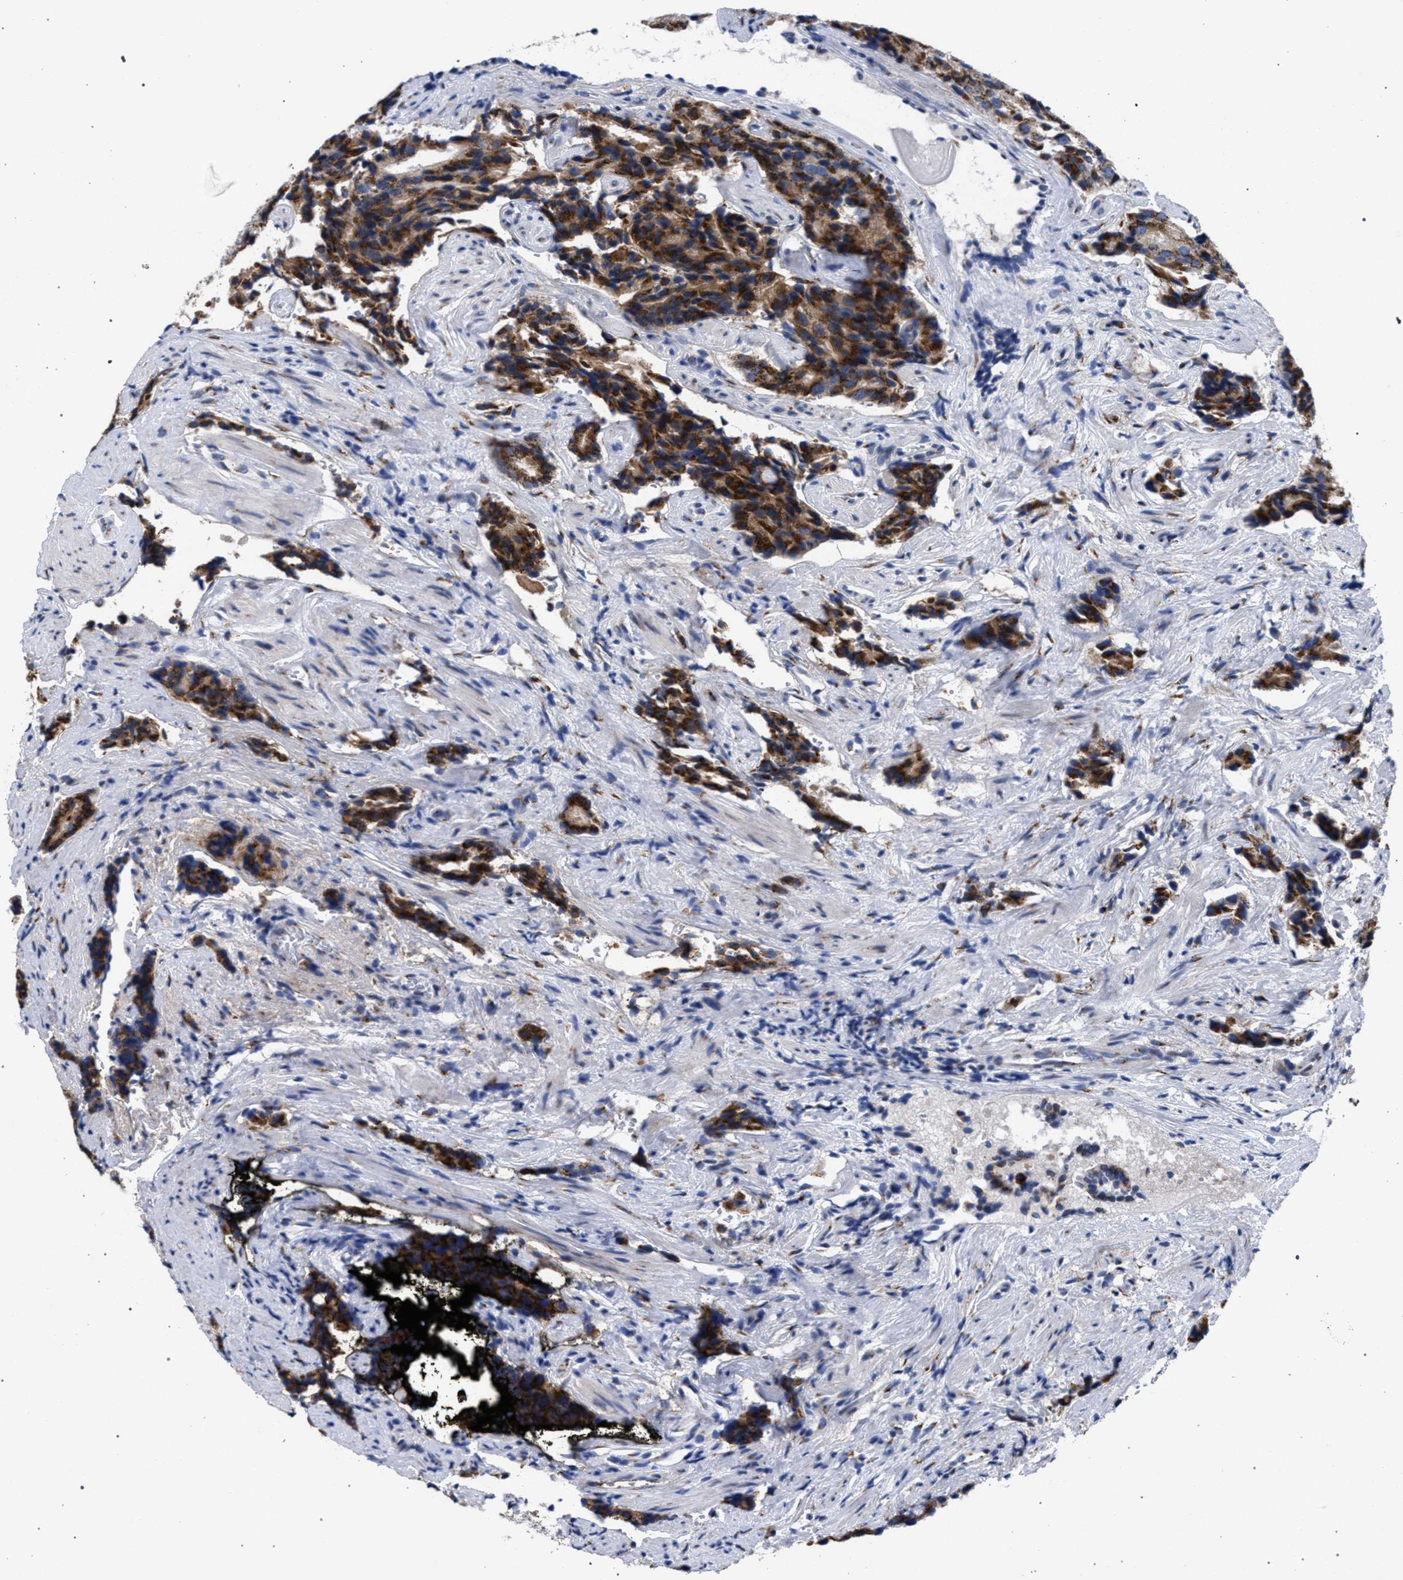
{"staining": {"intensity": "moderate", "quantity": ">75%", "location": "cytoplasmic/membranous"}, "tissue": "prostate cancer", "cell_type": "Tumor cells", "image_type": "cancer", "snomed": [{"axis": "morphology", "description": "Adenocarcinoma, High grade"}, {"axis": "topography", "description": "Prostate"}], "caption": "Adenocarcinoma (high-grade) (prostate) stained for a protein (brown) exhibits moderate cytoplasmic/membranous positive staining in approximately >75% of tumor cells.", "gene": "GOLGA2", "patient": {"sex": "male", "age": 58}}